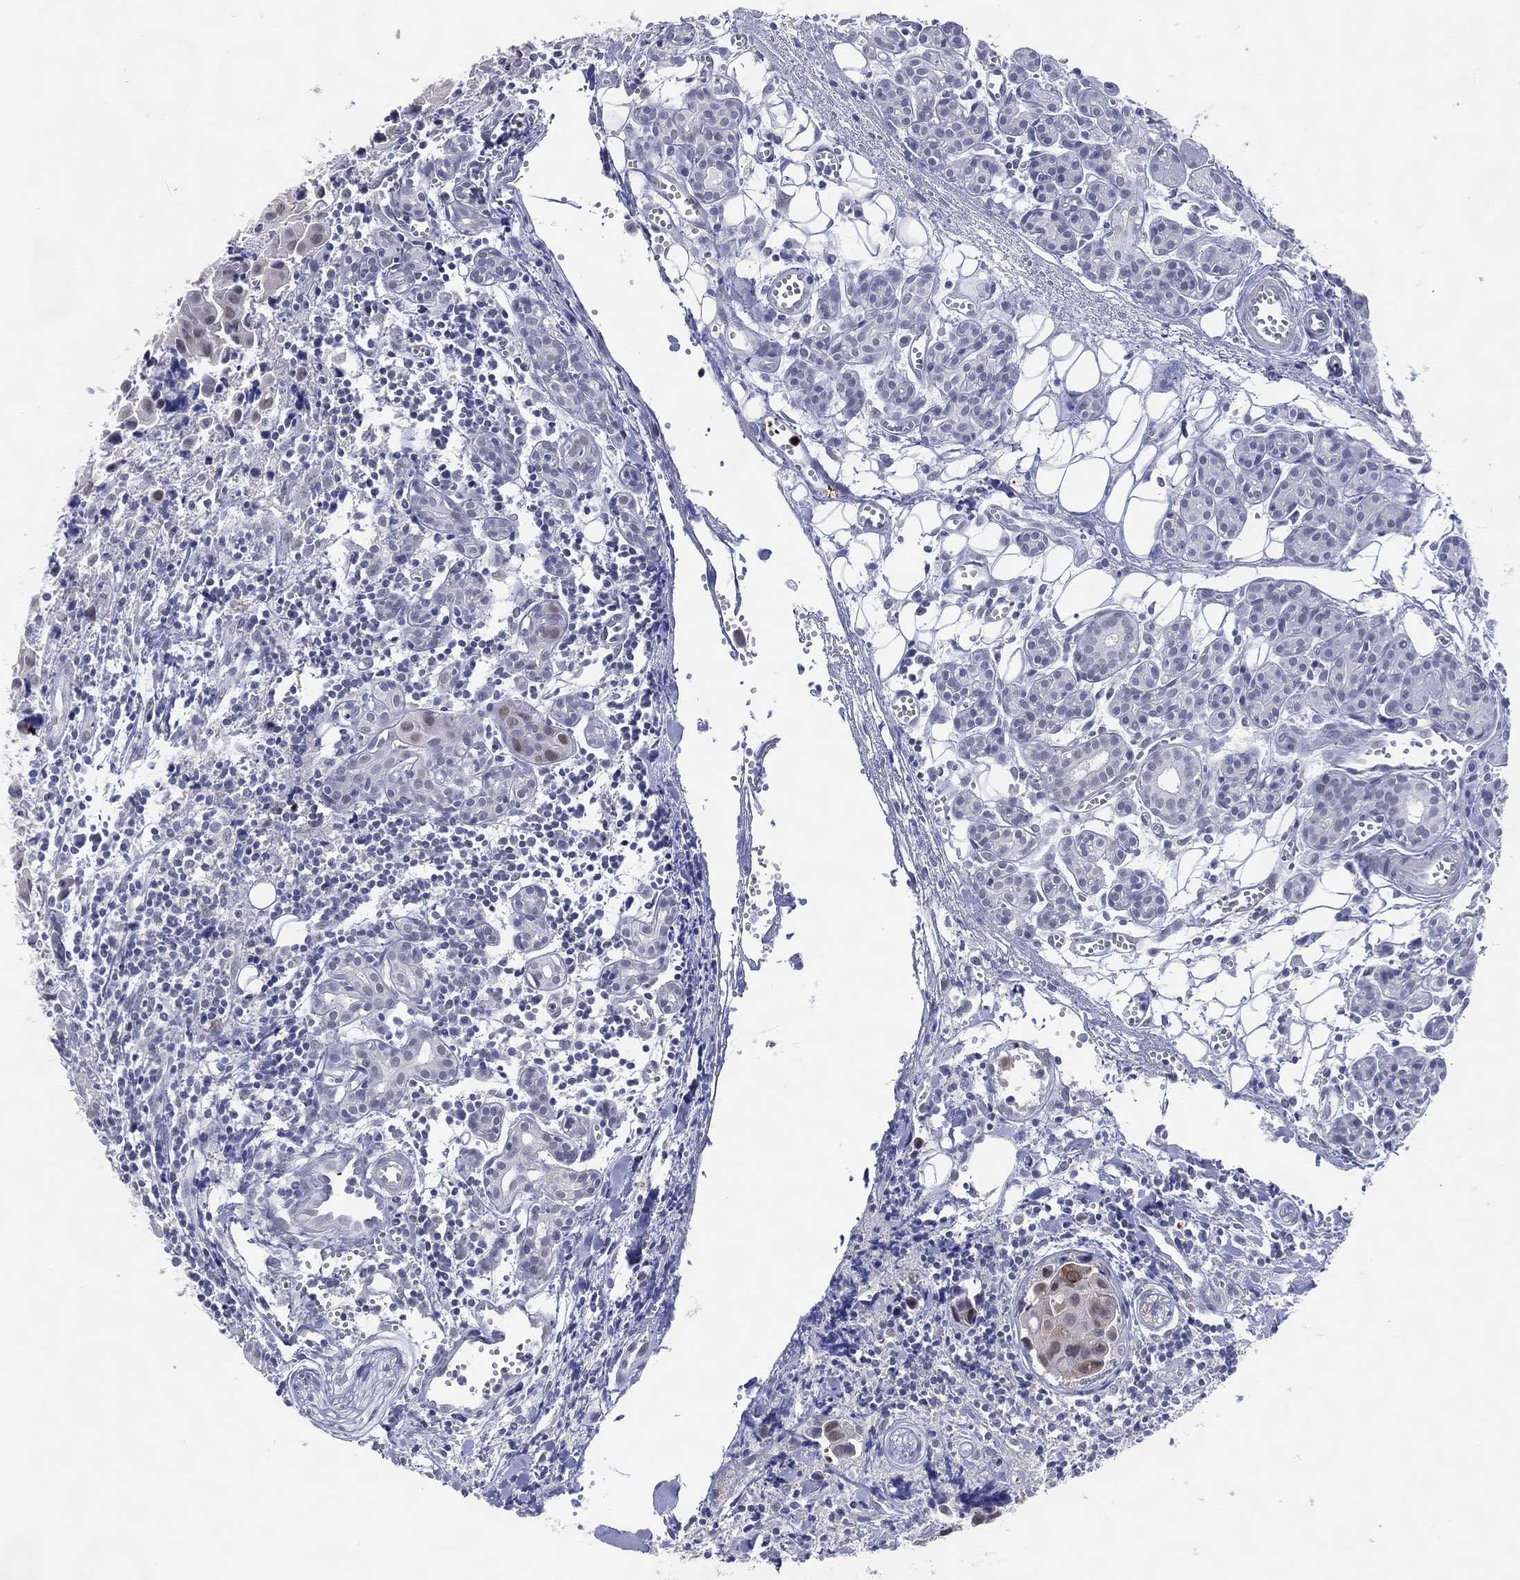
{"staining": {"intensity": "negative", "quantity": "none", "location": "none"}, "tissue": "head and neck cancer", "cell_type": "Tumor cells", "image_type": "cancer", "snomed": [{"axis": "morphology", "description": "Adenocarcinoma, NOS"}, {"axis": "topography", "description": "Head-Neck"}], "caption": "High magnification brightfield microscopy of head and neck cancer stained with DAB (brown) and counterstained with hematoxylin (blue): tumor cells show no significant staining.", "gene": "CFAP58", "patient": {"sex": "male", "age": 76}}